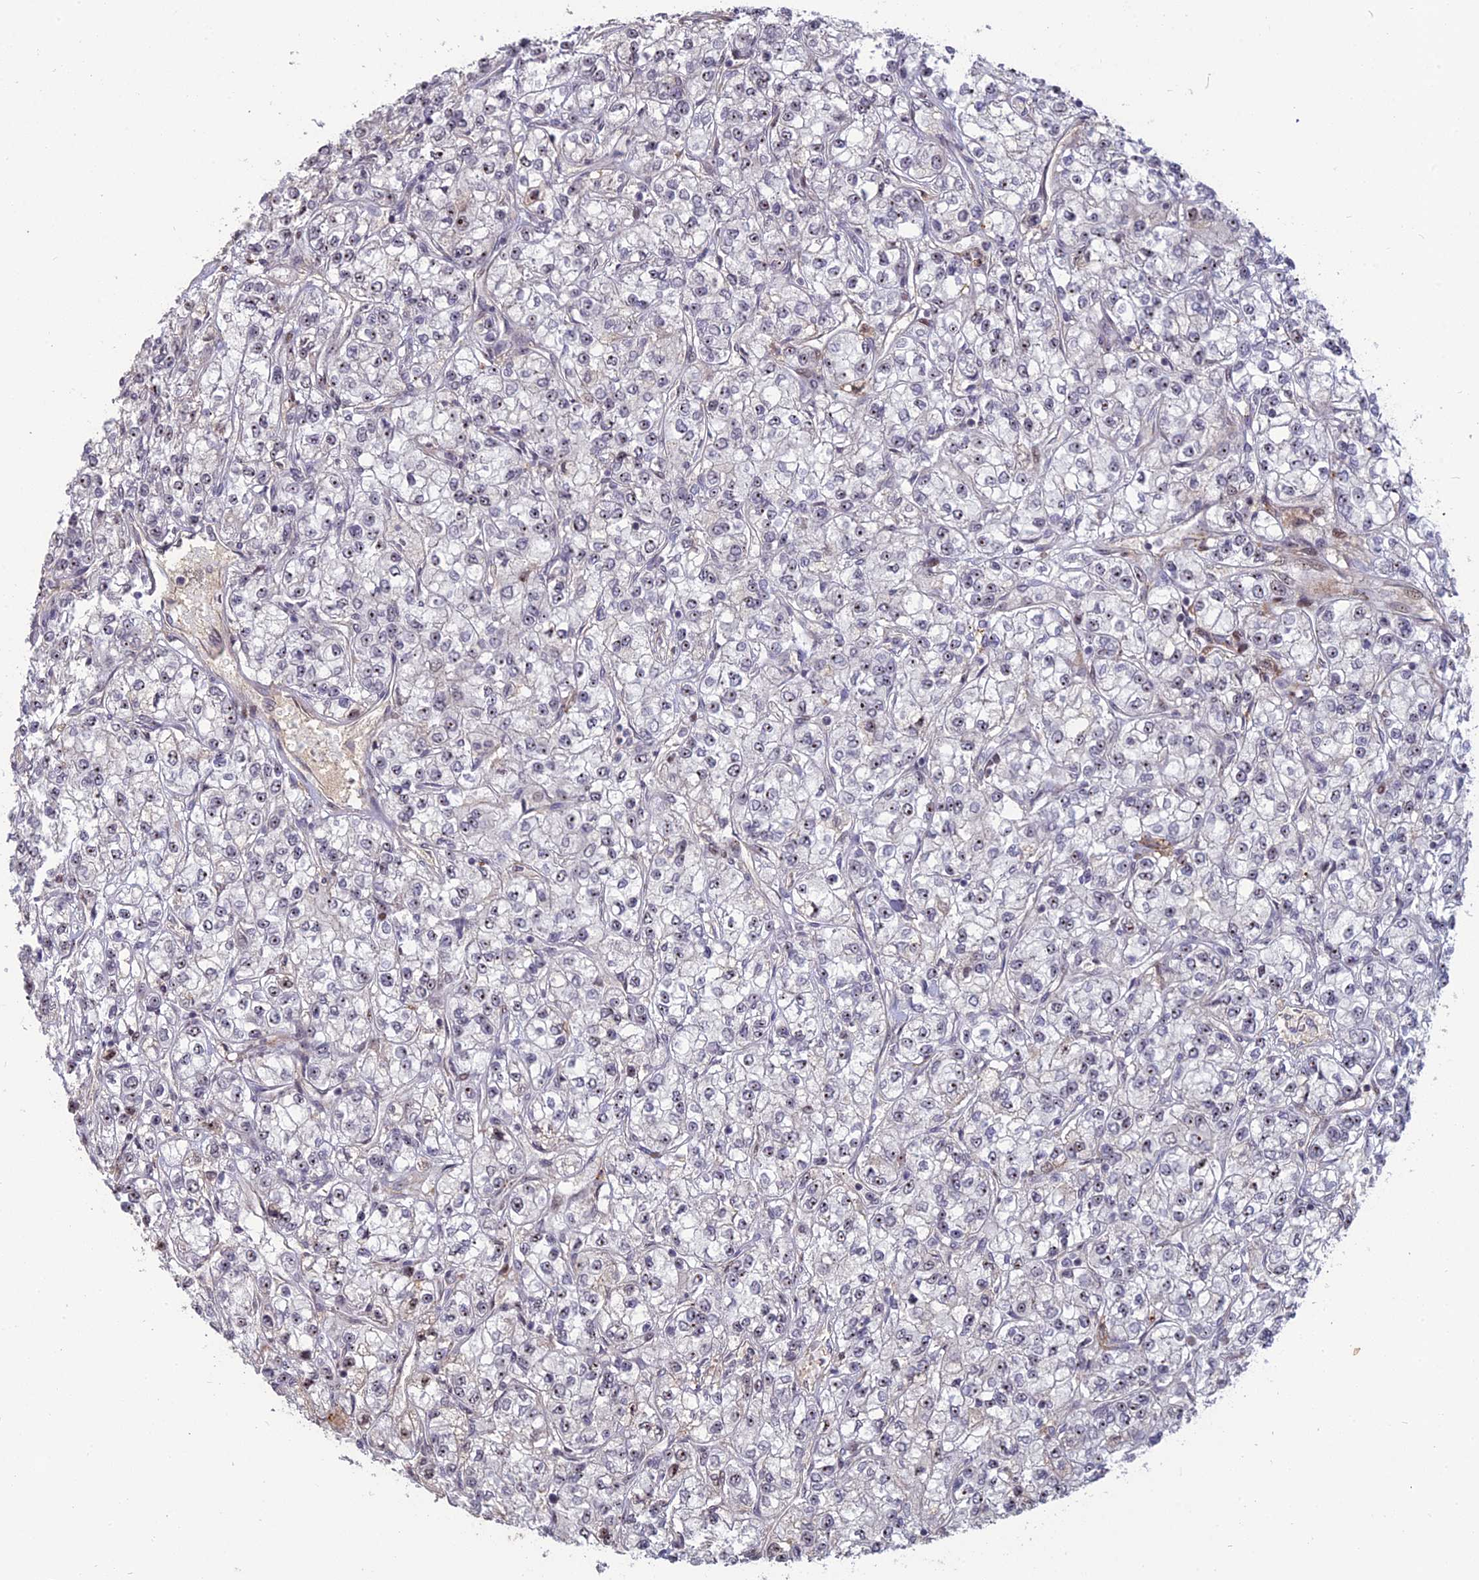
{"staining": {"intensity": "weak", "quantity": "25%-75%", "location": "nuclear"}, "tissue": "renal cancer", "cell_type": "Tumor cells", "image_type": "cancer", "snomed": [{"axis": "morphology", "description": "Adenocarcinoma, NOS"}, {"axis": "topography", "description": "Kidney"}], "caption": "Protein expression by immunohistochemistry demonstrates weak nuclear staining in approximately 25%-75% of tumor cells in renal cancer (adenocarcinoma). The staining is performed using DAB brown chromogen to label protein expression. The nuclei are counter-stained blue using hematoxylin.", "gene": "FAM131A", "patient": {"sex": "male", "age": 80}}